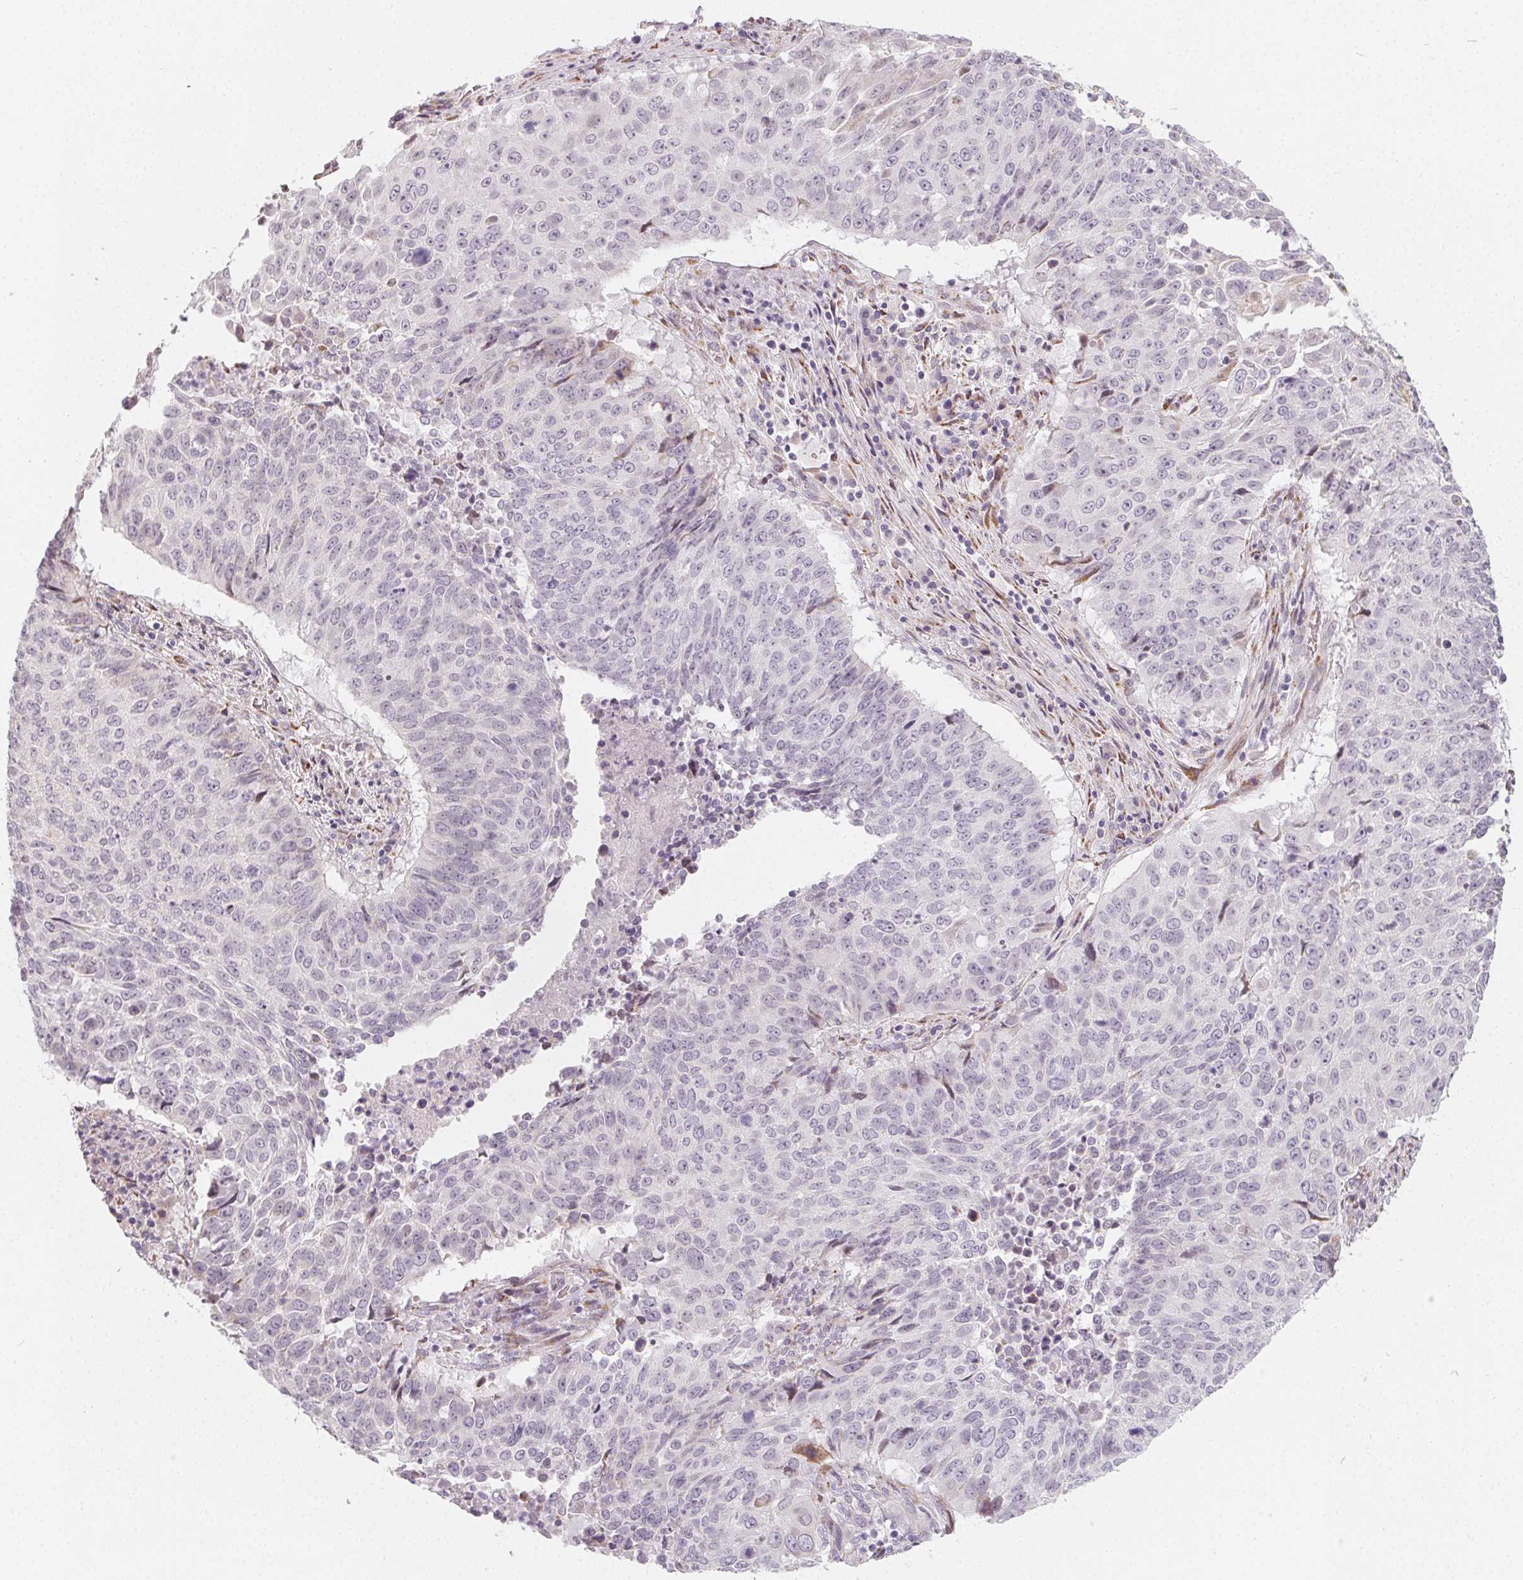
{"staining": {"intensity": "negative", "quantity": "none", "location": "none"}, "tissue": "lung cancer", "cell_type": "Tumor cells", "image_type": "cancer", "snomed": [{"axis": "morphology", "description": "Normal tissue, NOS"}, {"axis": "morphology", "description": "Squamous cell carcinoma, NOS"}, {"axis": "topography", "description": "Bronchus"}, {"axis": "topography", "description": "Lung"}], "caption": "High magnification brightfield microscopy of lung cancer (squamous cell carcinoma) stained with DAB (3,3'-diaminobenzidine) (brown) and counterstained with hematoxylin (blue): tumor cells show no significant expression. (DAB (3,3'-diaminobenzidine) immunohistochemistry visualized using brightfield microscopy, high magnification).", "gene": "CCDC96", "patient": {"sex": "male", "age": 64}}